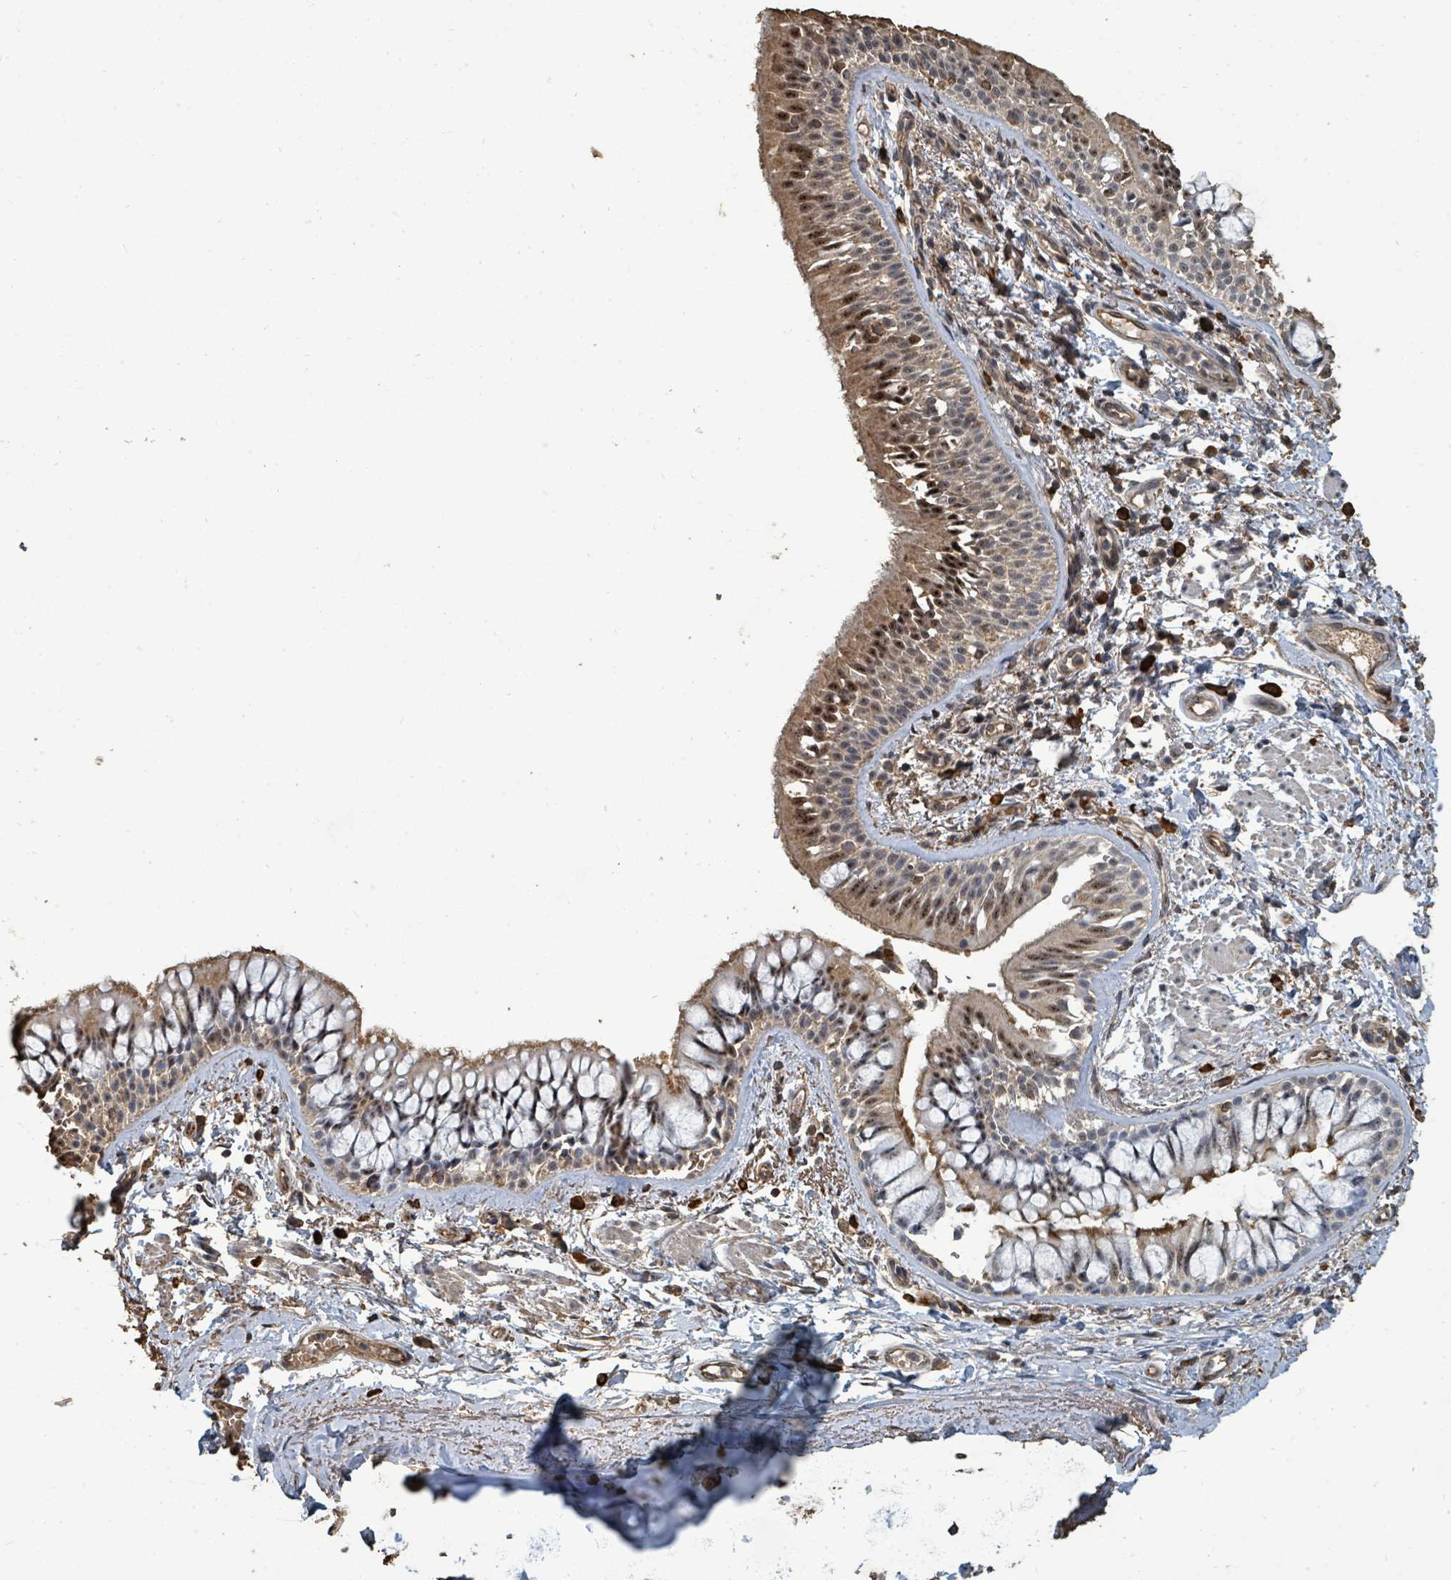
{"staining": {"intensity": "moderate", "quantity": ">75%", "location": "cytoplasmic/membranous,nuclear"}, "tissue": "bronchus", "cell_type": "Respiratory epithelial cells", "image_type": "normal", "snomed": [{"axis": "morphology", "description": "Normal tissue, NOS"}, {"axis": "topography", "description": "Lymph node"}, {"axis": "topography", "description": "Cartilage tissue"}, {"axis": "topography", "description": "Bronchus"}], "caption": "The histopathology image shows staining of normal bronchus, revealing moderate cytoplasmic/membranous,nuclear protein staining (brown color) within respiratory epithelial cells. (Stains: DAB (3,3'-diaminobenzidine) in brown, nuclei in blue, Microscopy: brightfield microscopy at high magnification).", "gene": "C6orf52", "patient": {"sex": "female", "age": 70}}